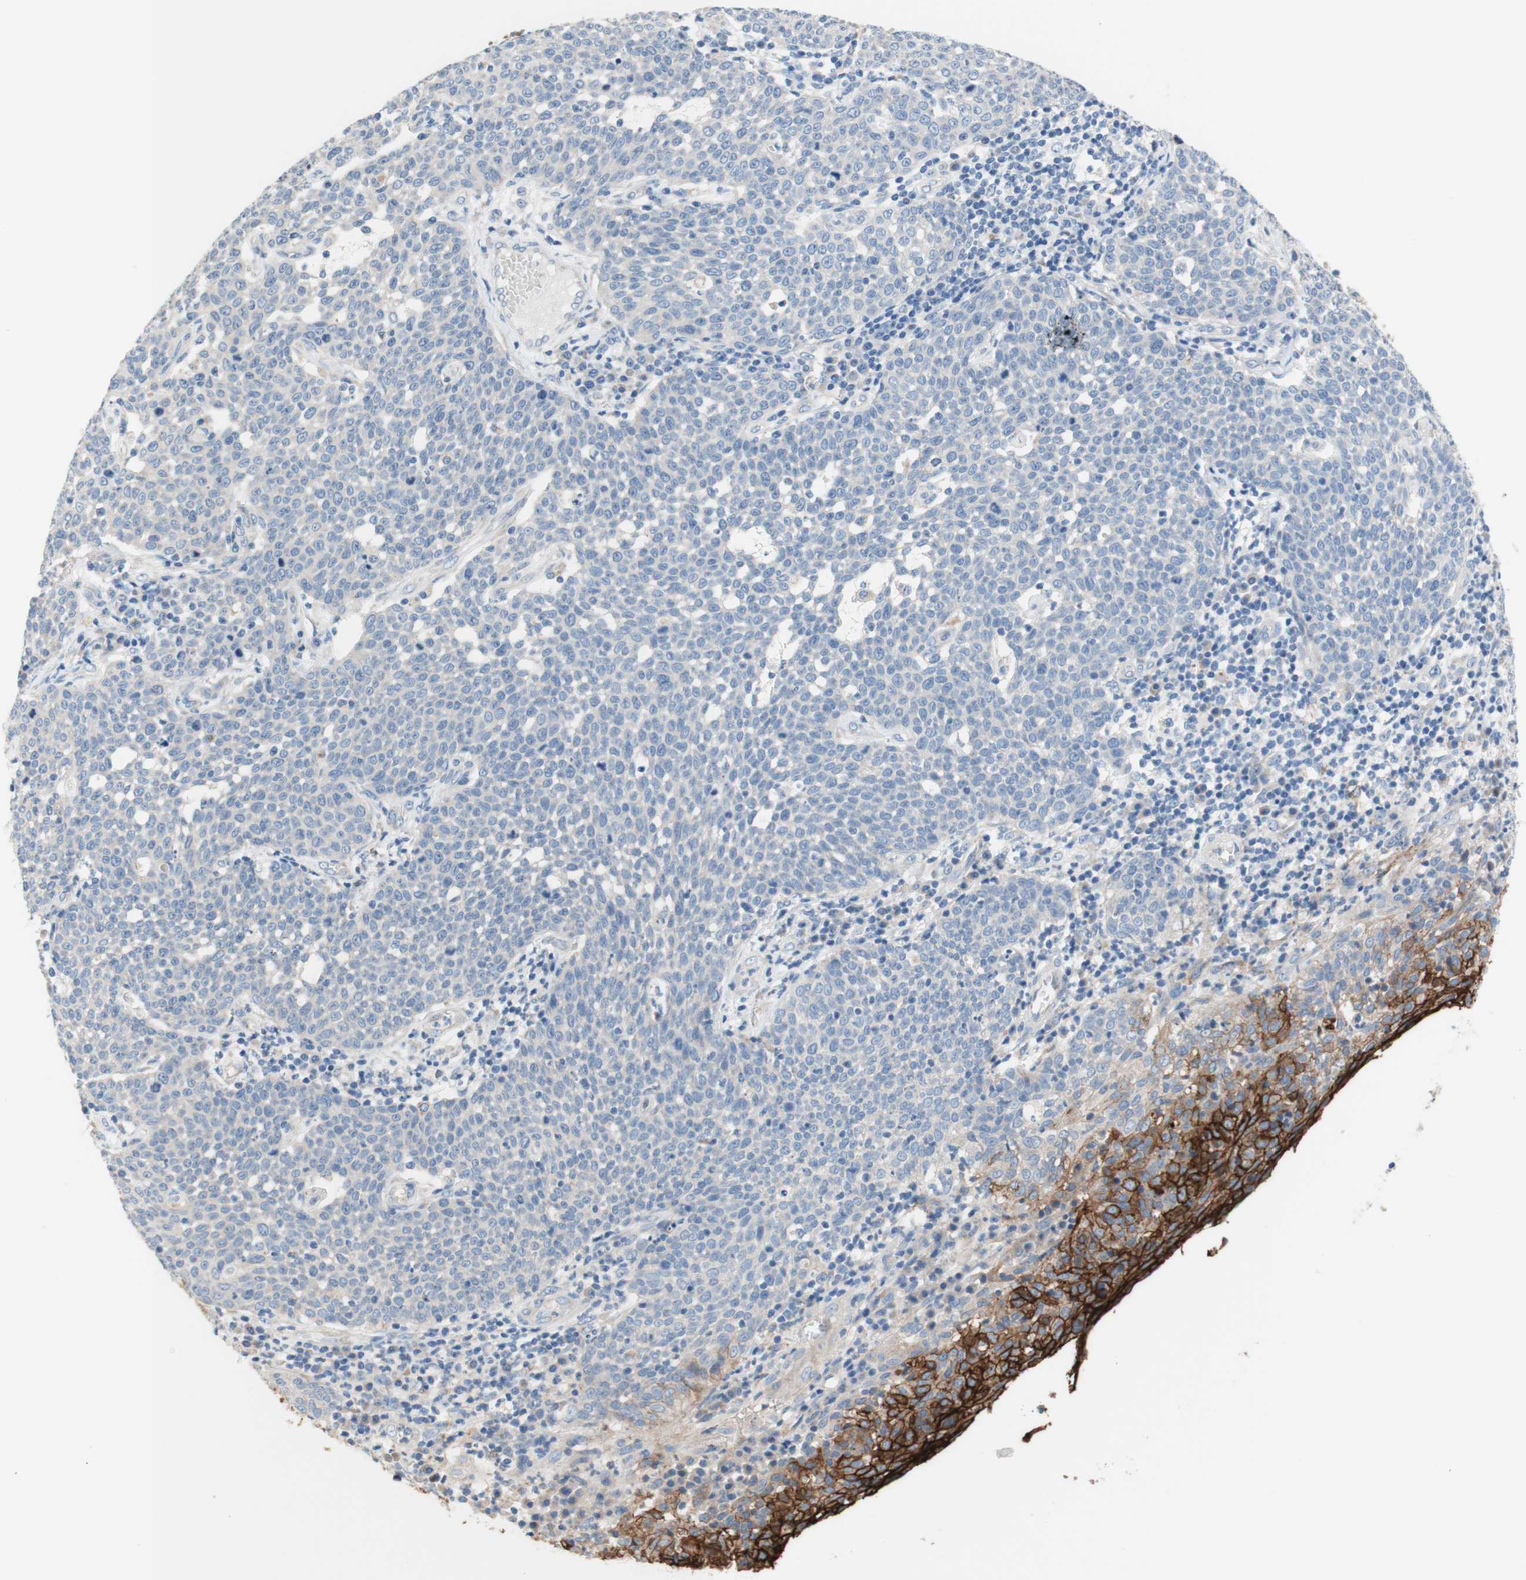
{"staining": {"intensity": "moderate", "quantity": "<25%", "location": "cytoplasmic/membranous"}, "tissue": "cervical cancer", "cell_type": "Tumor cells", "image_type": "cancer", "snomed": [{"axis": "morphology", "description": "Squamous cell carcinoma, NOS"}, {"axis": "topography", "description": "Cervix"}], "caption": "The histopathology image demonstrates staining of cervical cancer, revealing moderate cytoplasmic/membranous protein positivity (brown color) within tumor cells.", "gene": "F3", "patient": {"sex": "female", "age": 34}}